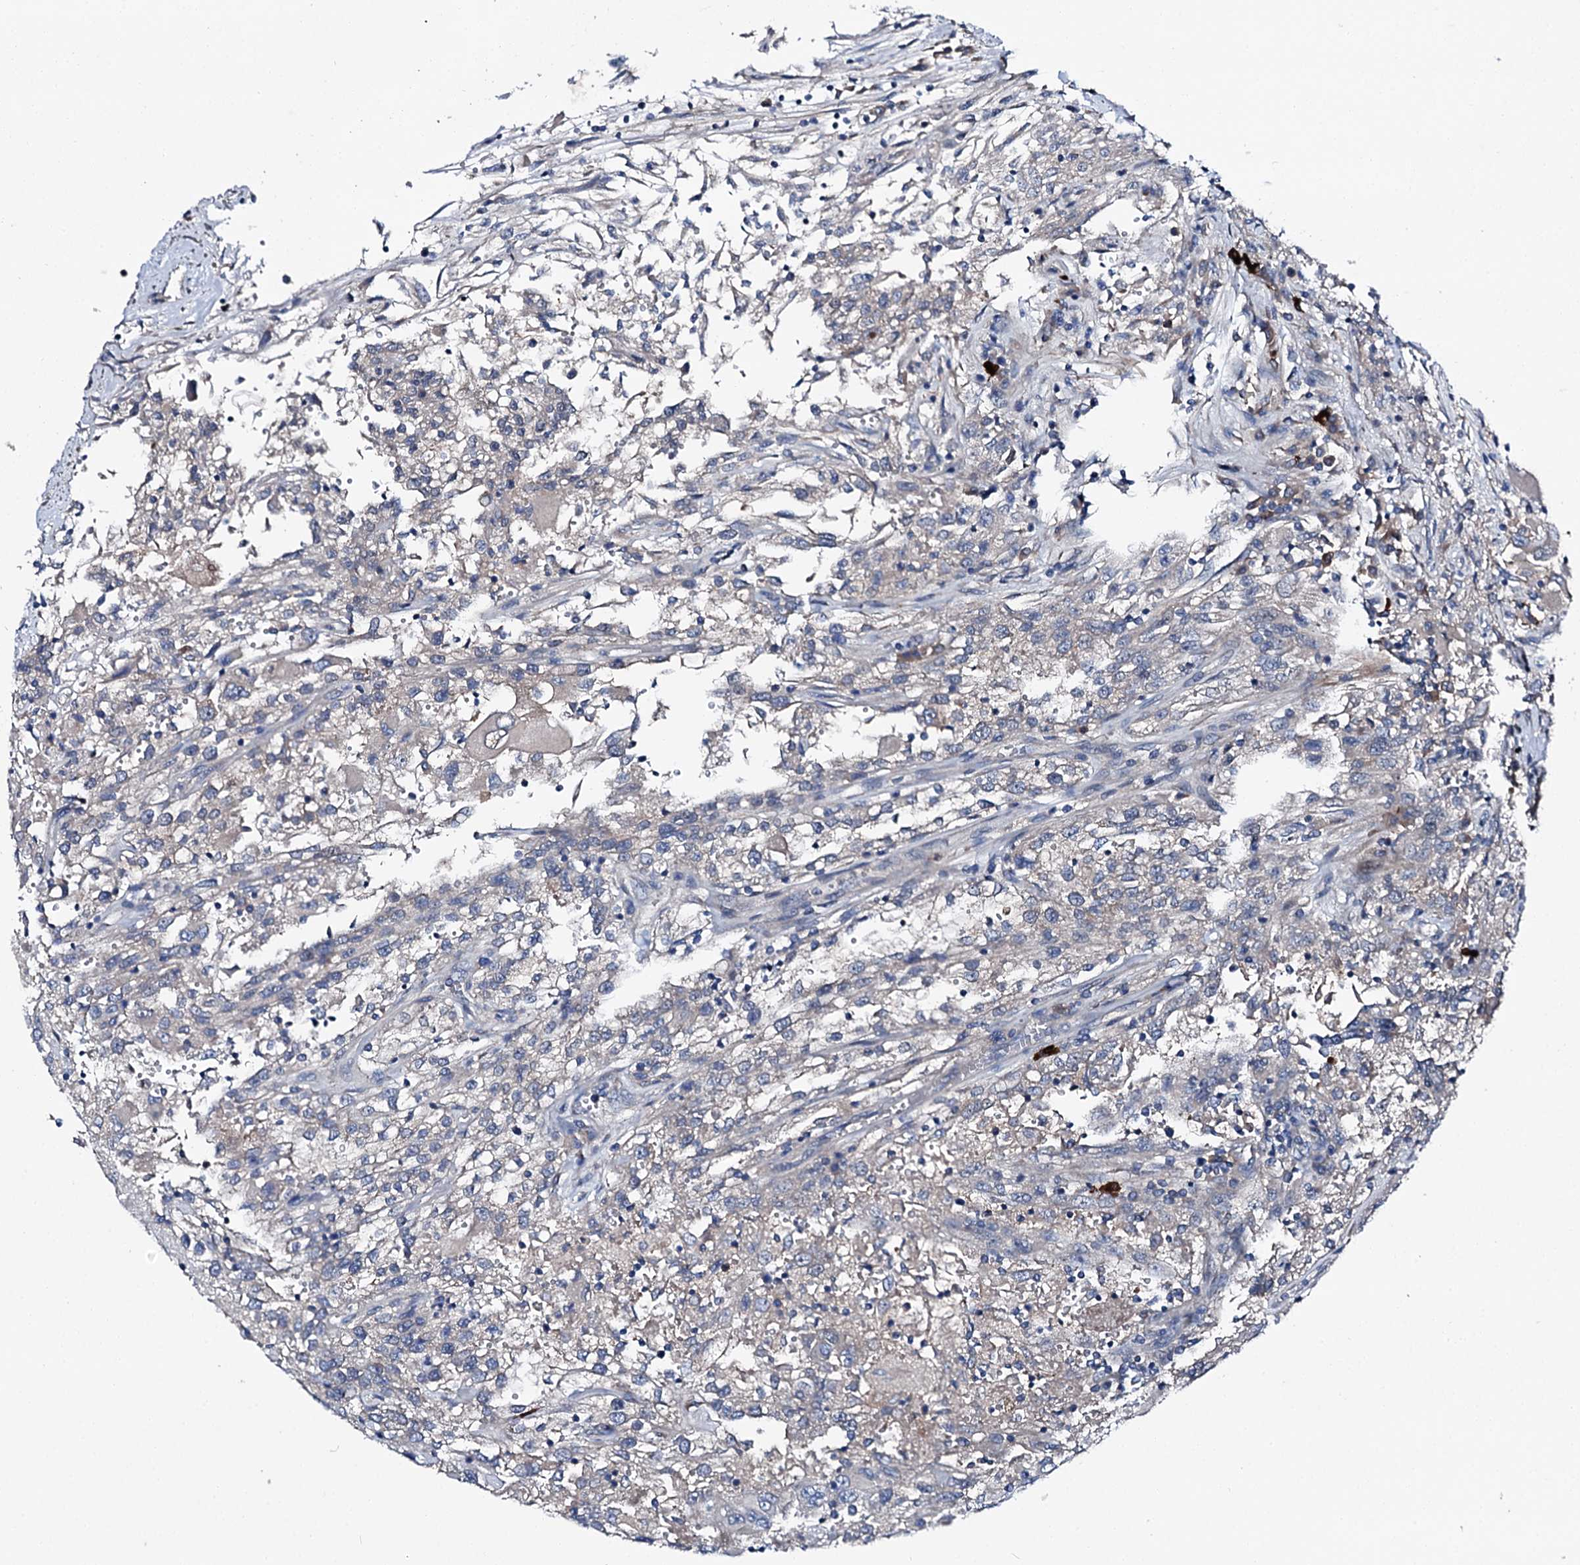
{"staining": {"intensity": "negative", "quantity": "none", "location": "none"}, "tissue": "renal cancer", "cell_type": "Tumor cells", "image_type": "cancer", "snomed": [{"axis": "morphology", "description": "Adenocarcinoma, NOS"}, {"axis": "topography", "description": "Kidney"}], "caption": "An IHC image of renal adenocarcinoma is shown. There is no staining in tumor cells of renal adenocarcinoma.", "gene": "SLC22A25", "patient": {"sex": "female", "age": 52}}